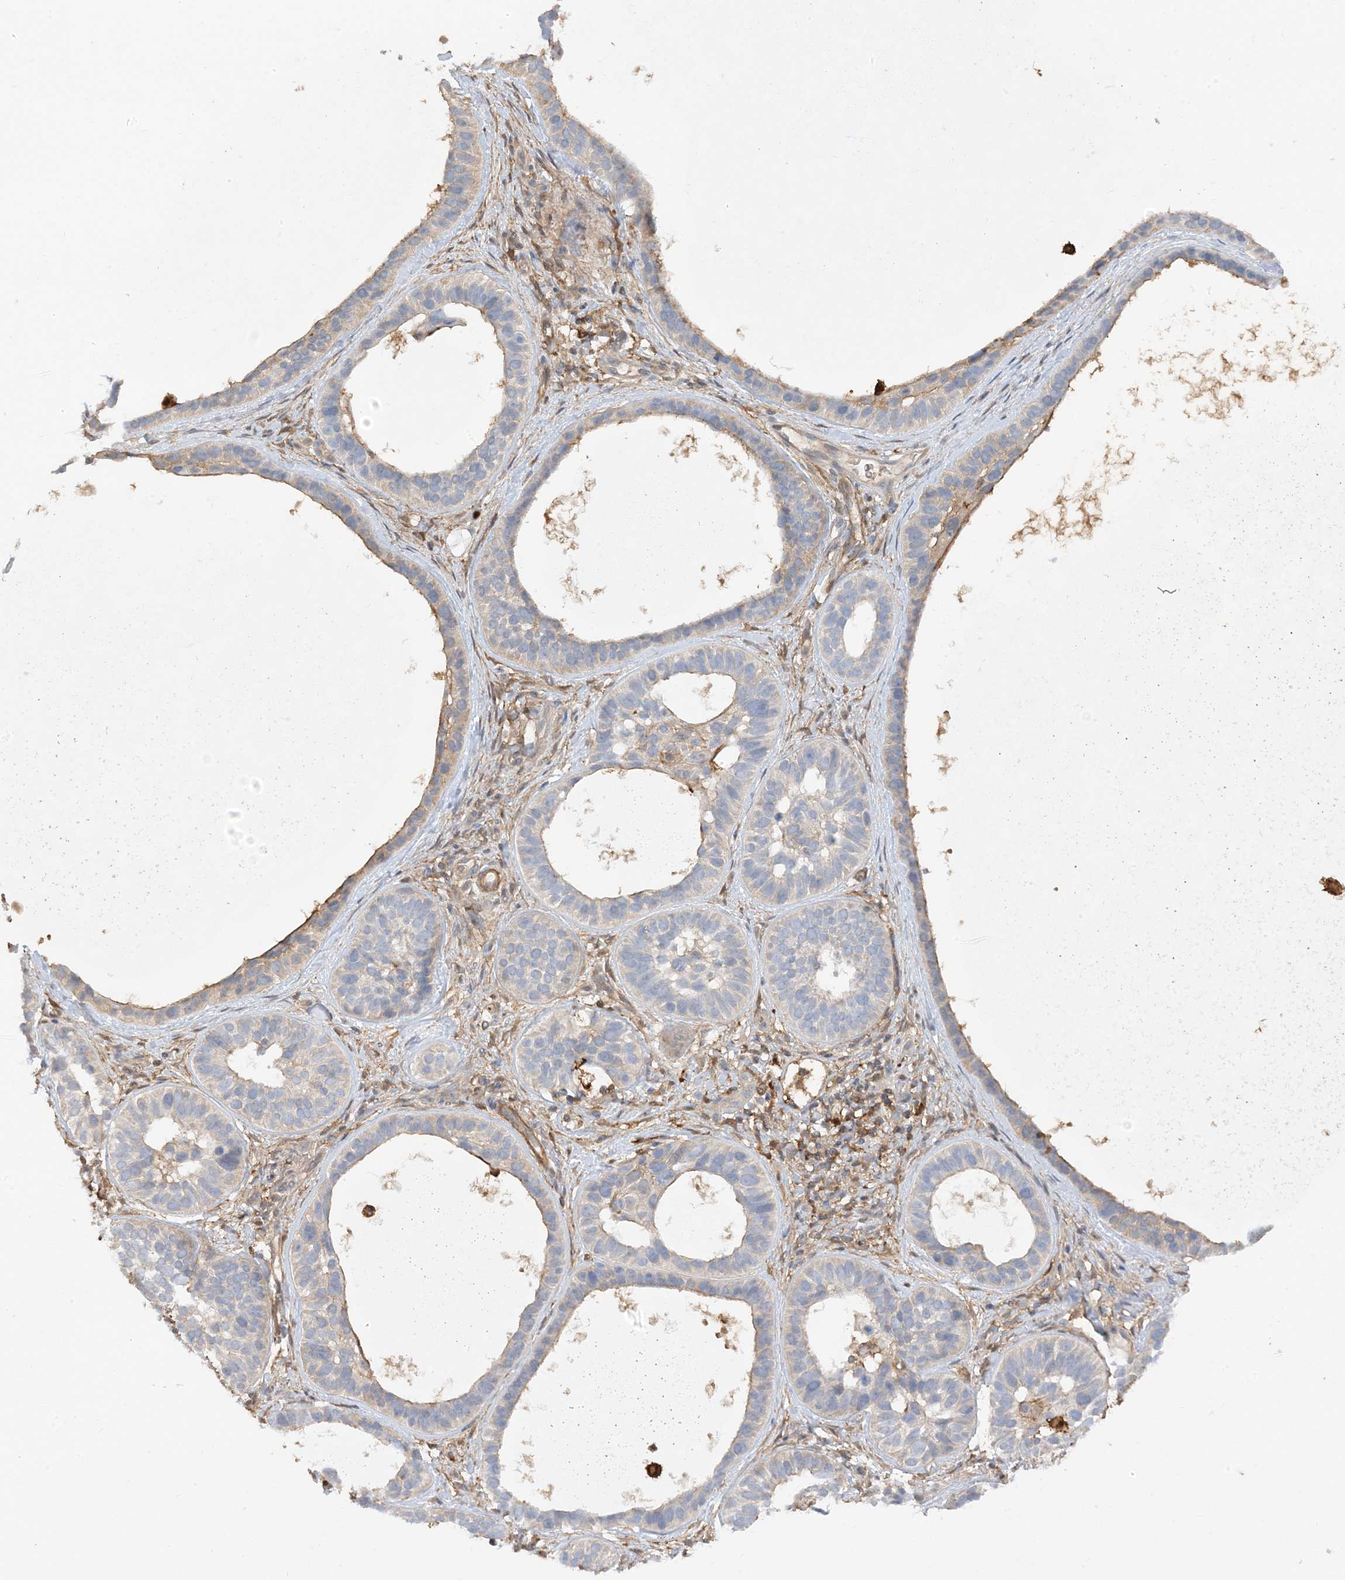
{"staining": {"intensity": "negative", "quantity": "none", "location": "none"}, "tissue": "skin cancer", "cell_type": "Tumor cells", "image_type": "cancer", "snomed": [{"axis": "morphology", "description": "Basal cell carcinoma"}, {"axis": "topography", "description": "Skin"}], "caption": "Tumor cells show no significant positivity in skin cancer. (DAB (3,3'-diaminobenzidine) immunohistochemistry, high magnification).", "gene": "PHACTR2", "patient": {"sex": "male", "age": 62}}